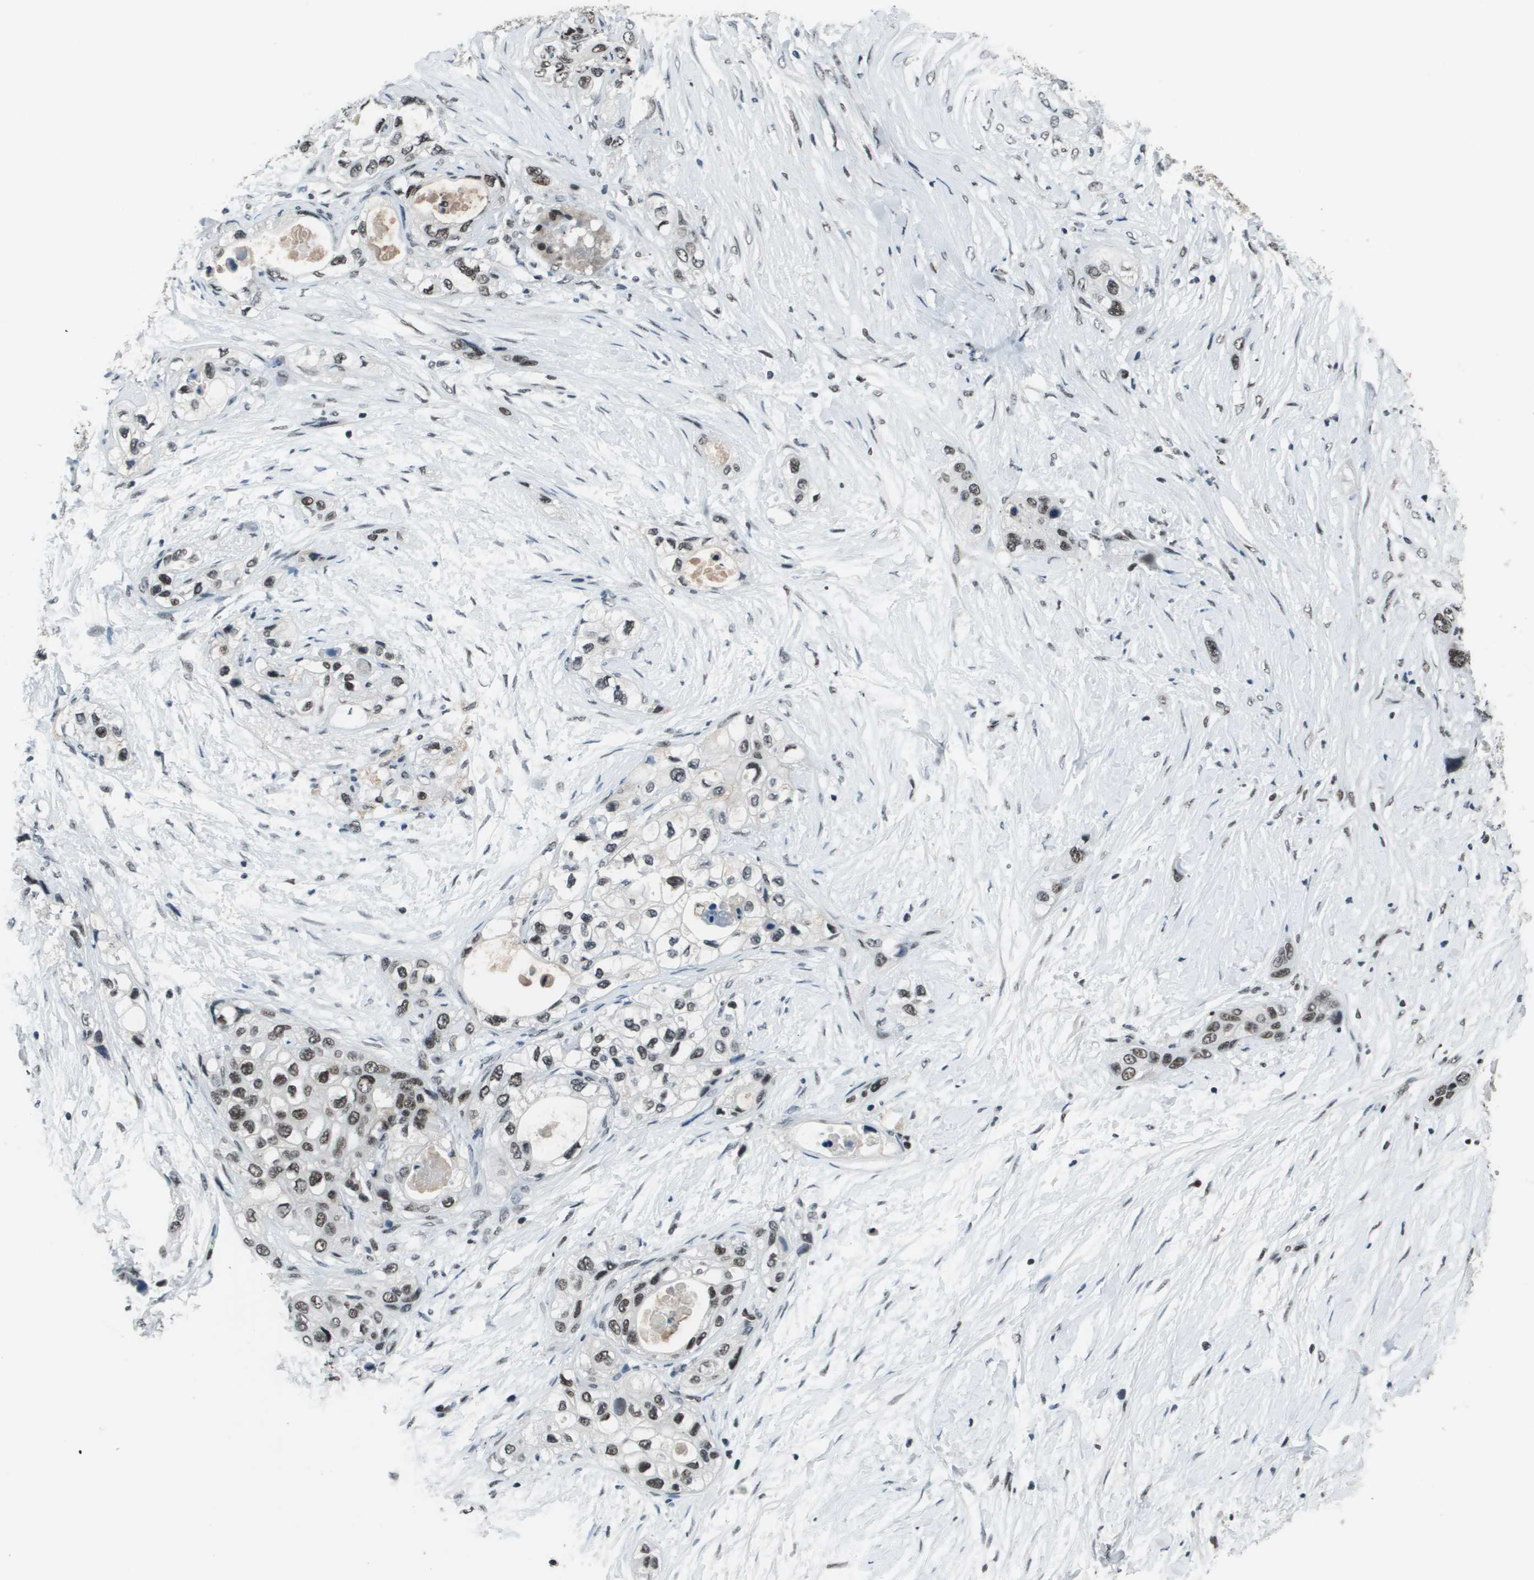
{"staining": {"intensity": "moderate", "quantity": ">75%", "location": "nuclear"}, "tissue": "pancreatic cancer", "cell_type": "Tumor cells", "image_type": "cancer", "snomed": [{"axis": "morphology", "description": "Adenocarcinoma, NOS"}, {"axis": "topography", "description": "Pancreas"}], "caption": "Human pancreatic cancer (adenocarcinoma) stained with a brown dye displays moderate nuclear positive expression in about >75% of tumor cells.", "gene": "THRAP3", "patient": {"sex": "female", "age": 70}}